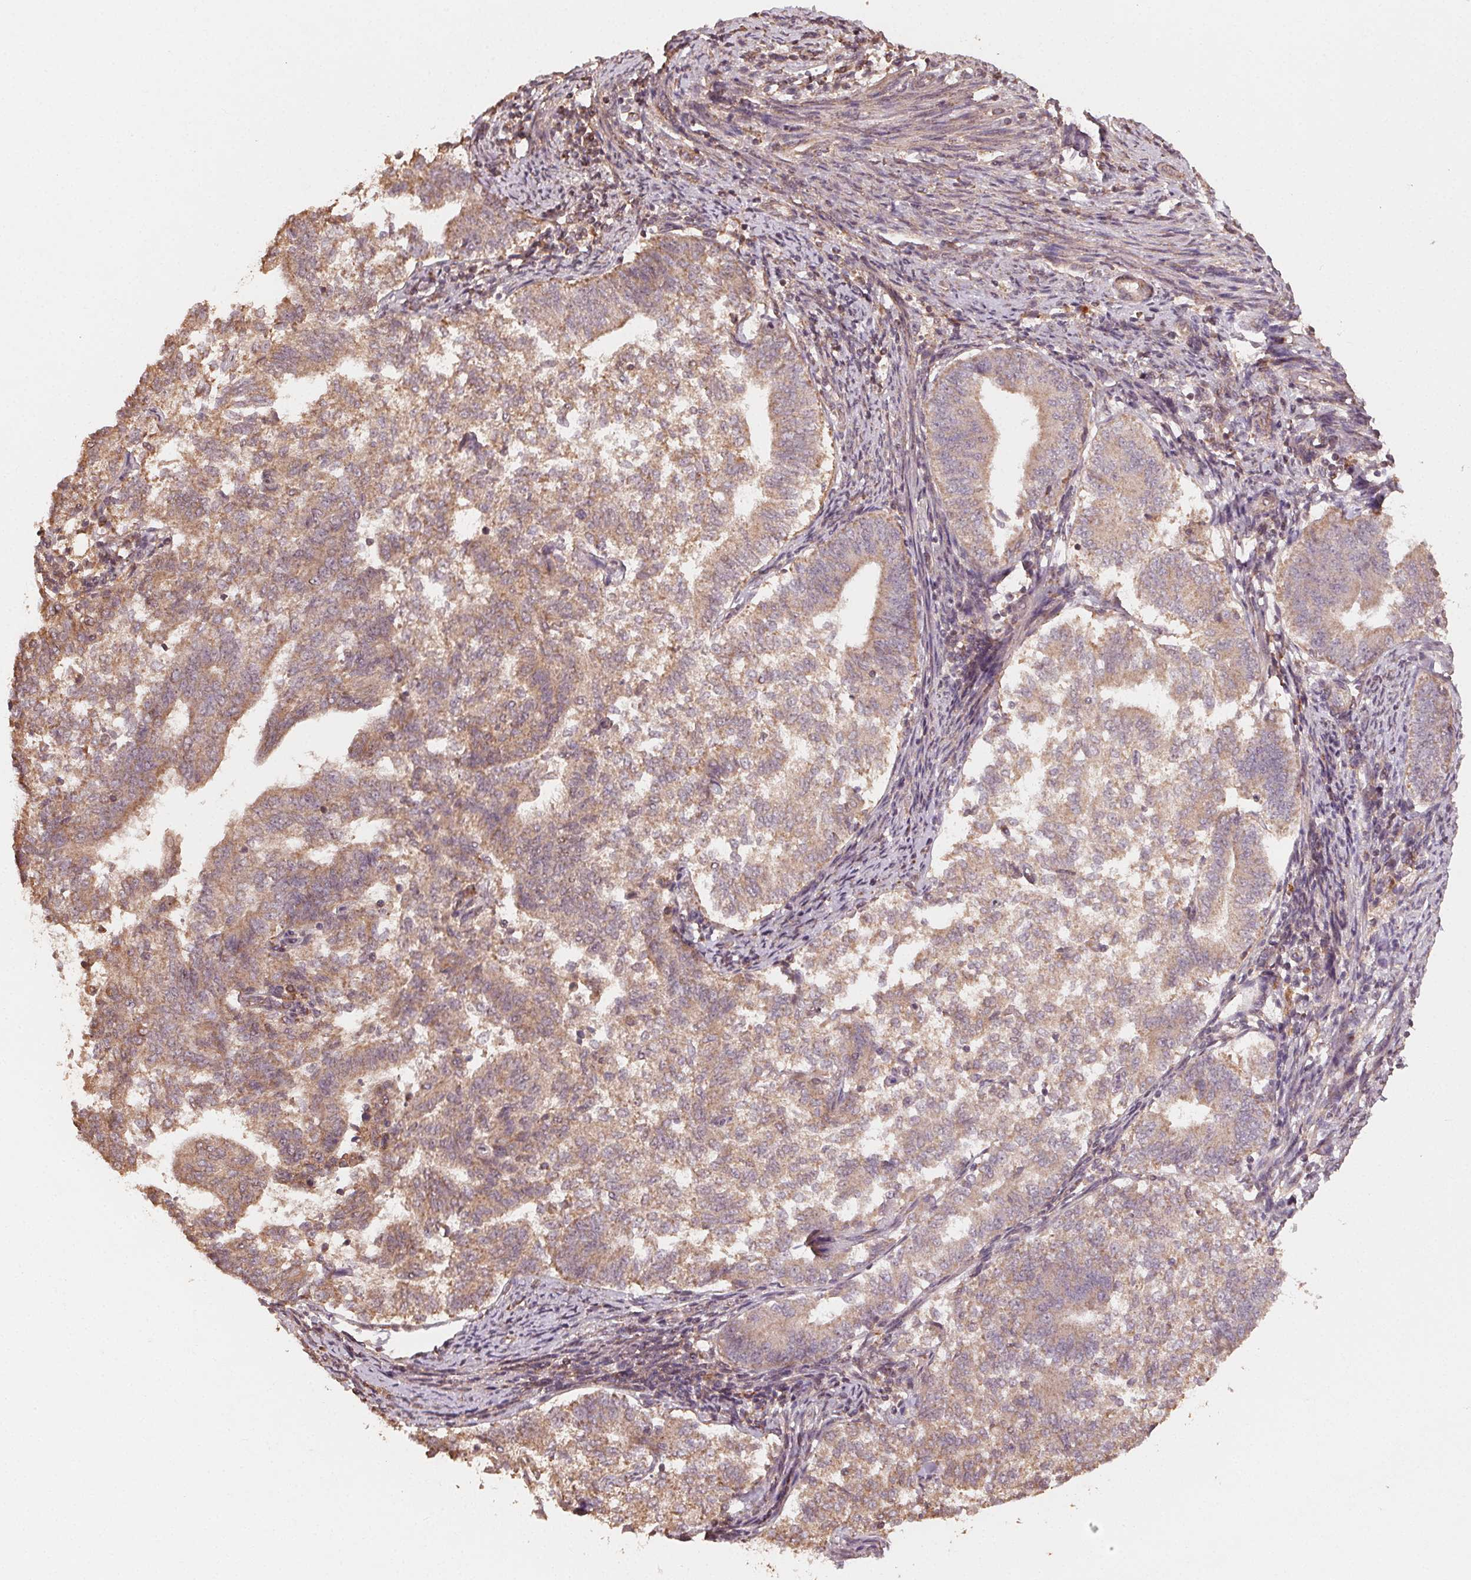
{"staining": {"intensity": "moderate", "quantity": ">75%", "location": "cytoplasmic/membranous"}, "tissue": "endometrial cancer", "cell_type": "Tumor cells", "image_type": "cancer", "snomed": [{"axis": "morphology", "description": "Adenocarcinoma, NOS"}, {"axis": "topography", "description": "Endometrium"}], "caption": "Immunohistochemistry (DAB) staining of human adenocarcinoma (endometrial) reveals moderate cytoplasmic/membranous protein positivity in about >75% of tumor cells.", "gene": "WBP2", "patient": {"sex": "female", "age": 65}}